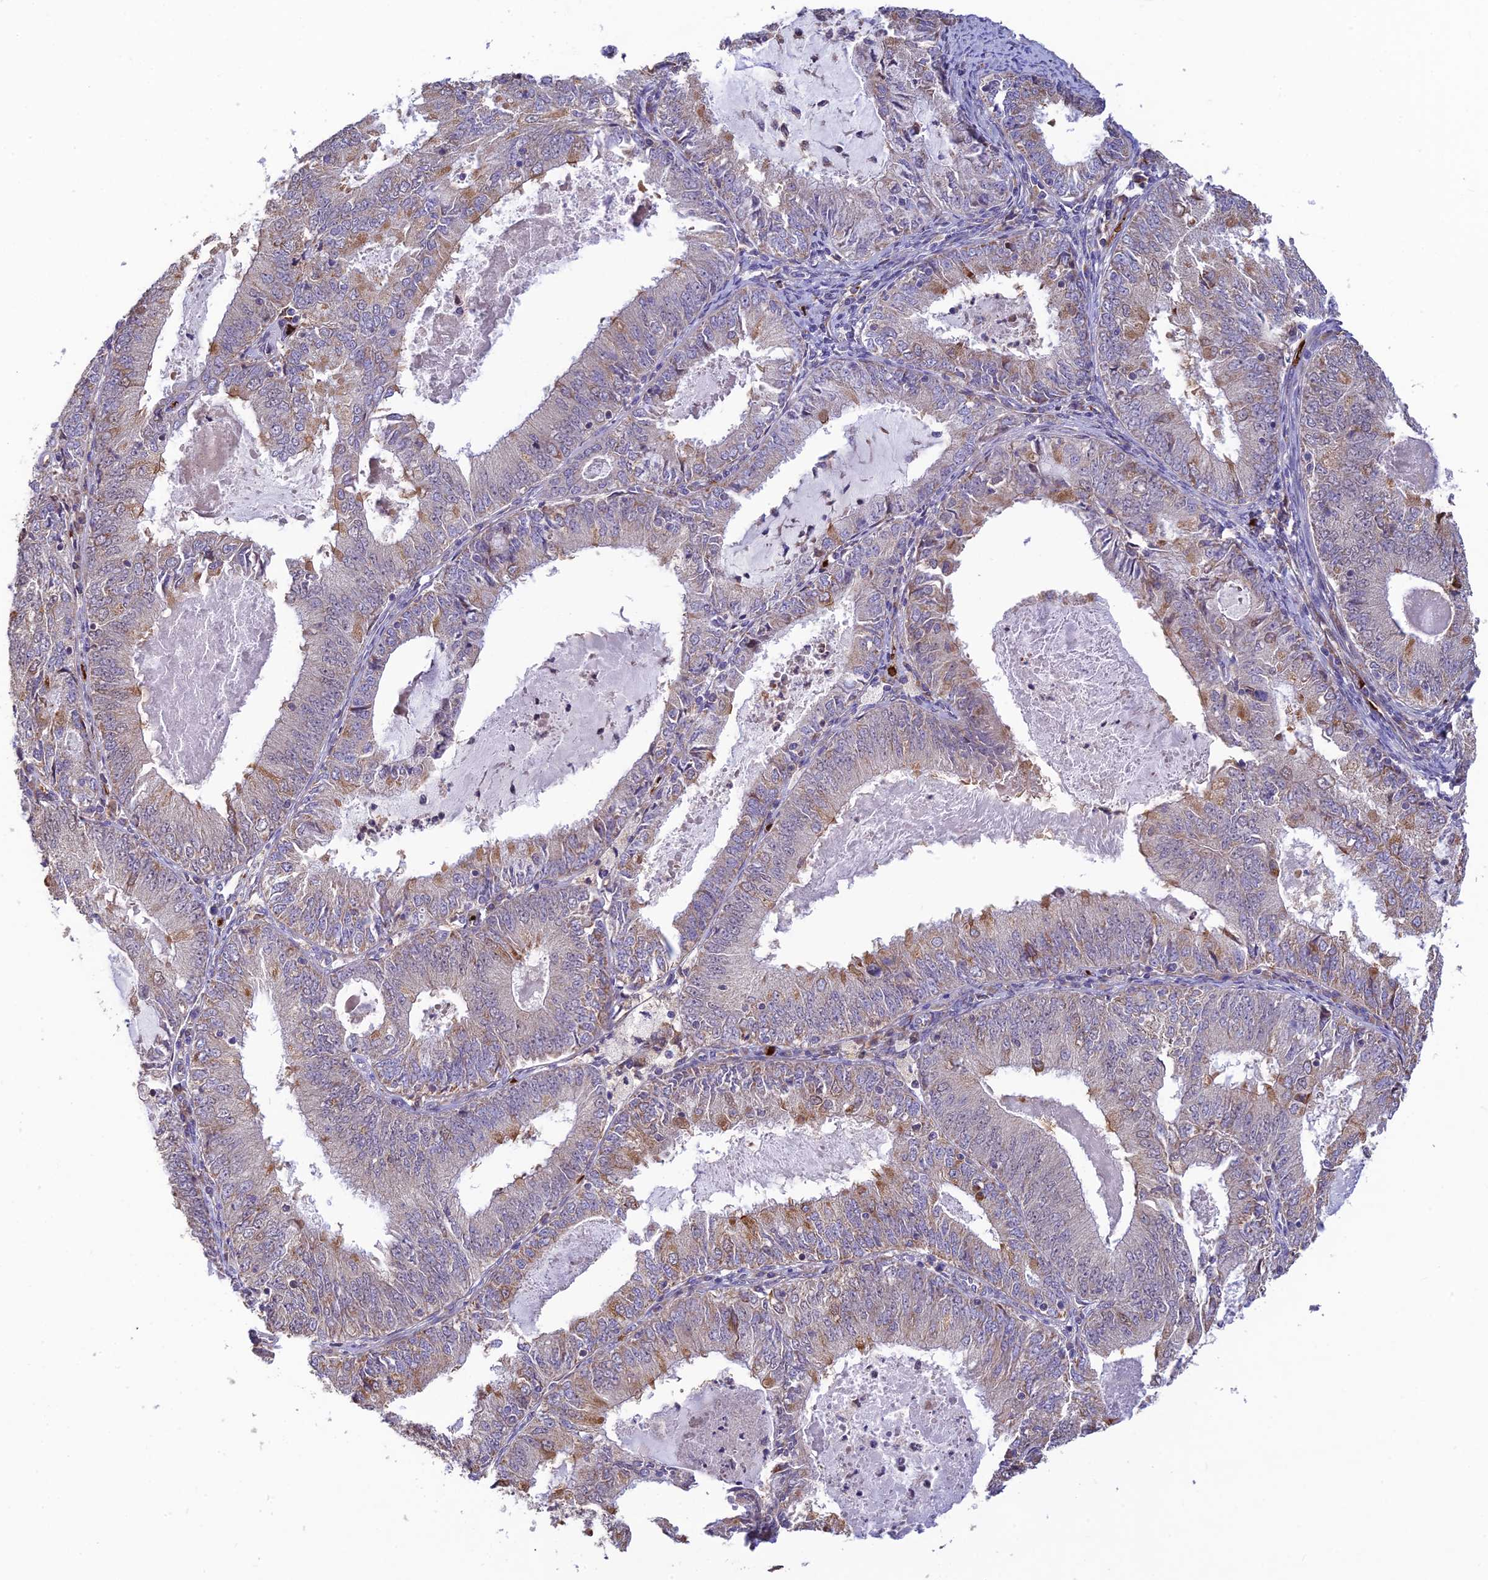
{"staining": {"intensity": "moderate", "quantity": "<25%", "location": "cytoplasmic/membranous"}, "tissue": "endometrial cancer", "cell_type": "Tumor cells", "image_type": "cancer", "snomed": [{"axis": "morphology", "description": "Adenocarcinoma, NOS"}, {"axis": "topography", "description": "Endometrium"}], "caption": "Human adenocarcinoma (endometrial) stained with a brown dye demonstrates moderate cytoplasmic/membranous positive positivity in approximately <25% of tumor cells.", "gene": "UFSP2", "patient": {"sex": "female", "age": 57}}